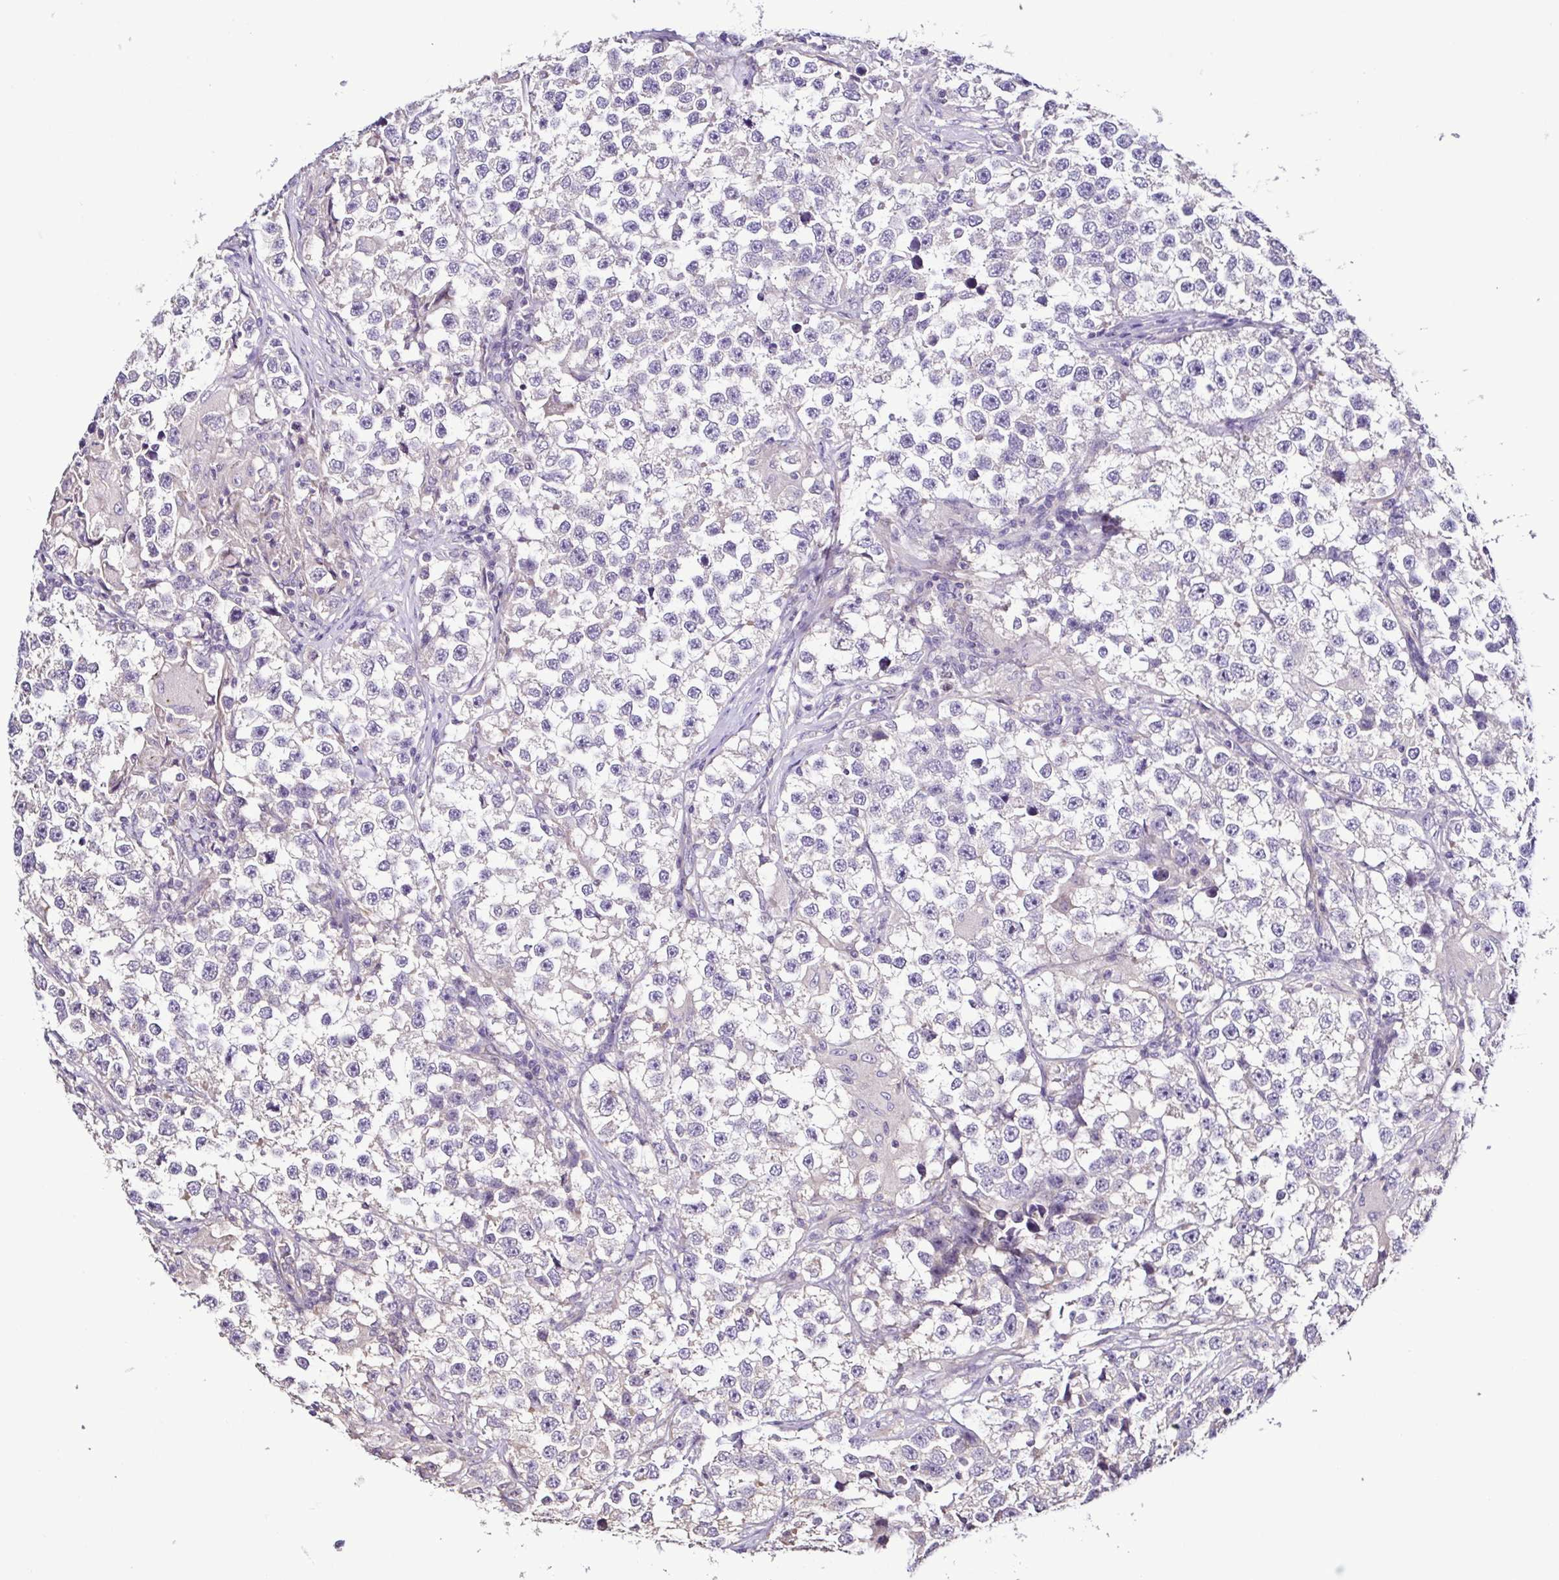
{"staining": {"intensity": "negative", "quantity": "none", "location": "none"}, "tissue": "testis cancer", "cell_type": "Tumor cells", "image_type": "cancer", "snomed": [{"axis": "morphology", "description": "Seminoma, NOS"}, {"axis": "topography", "description": "Testis"}], "caption": "An immunohistochemistry photomicrograph of seminoma (testis) is shown. There is no staining in tumor cells of seminoma (testis).", "gene": "LMOD2", "patient": {"sex": "male", "age": 46}}